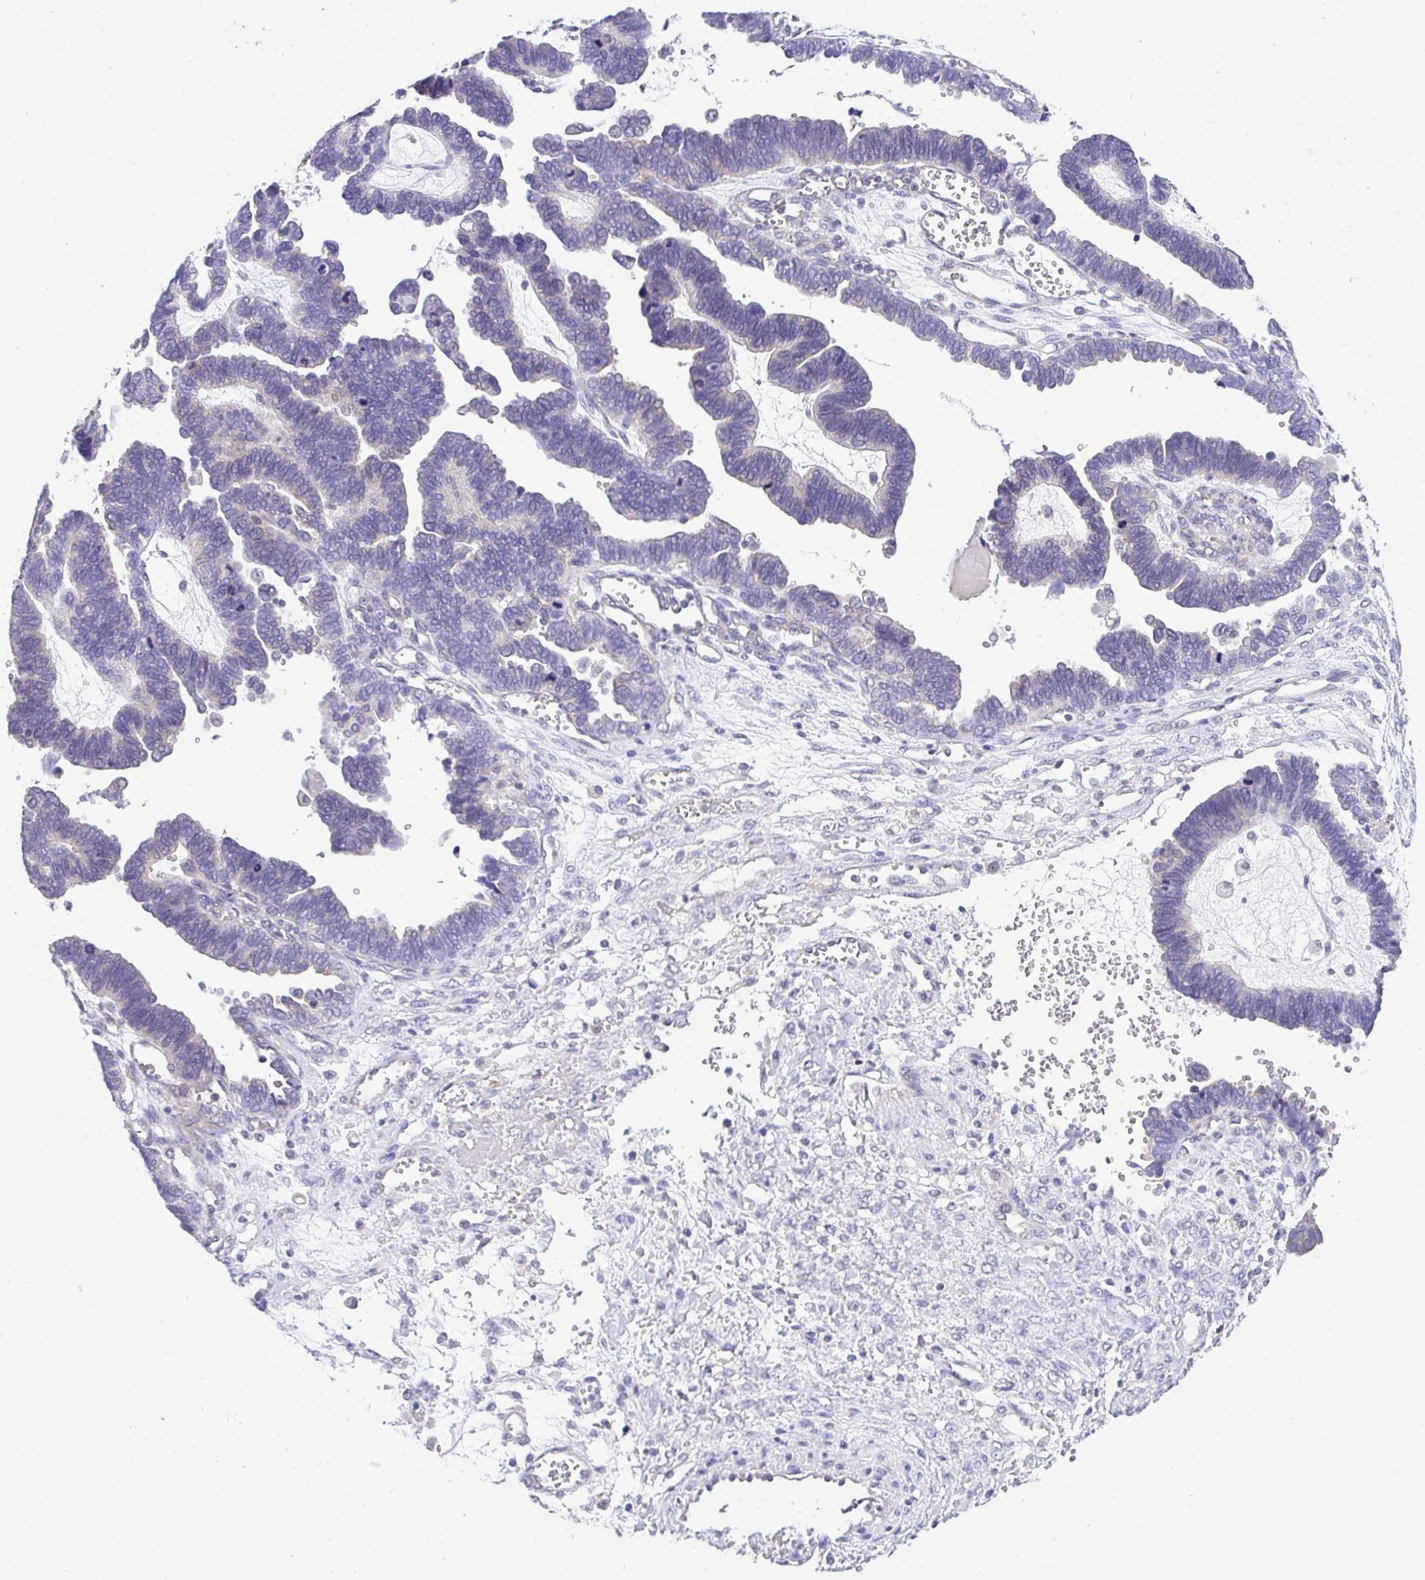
{"staining": {"intensity": "negative", "quantity": "none", "location": "none"}, "tissue": "ovarian cancer", "cell_type": "Tumor cells", "image_type": "cancer", "snomed": [{"axis": "morphology", "description": "Cystadenocarcinoma, serous, NOS"}, {"axis": "topography", "description": "Ovary"}], "caption": "This is an immunohistochemistry photomicrograph of human ovarian cancer. There is no expression in tumor cells.", "gene": "CTU1", "patient": {"sex": "female", "age": 51}}